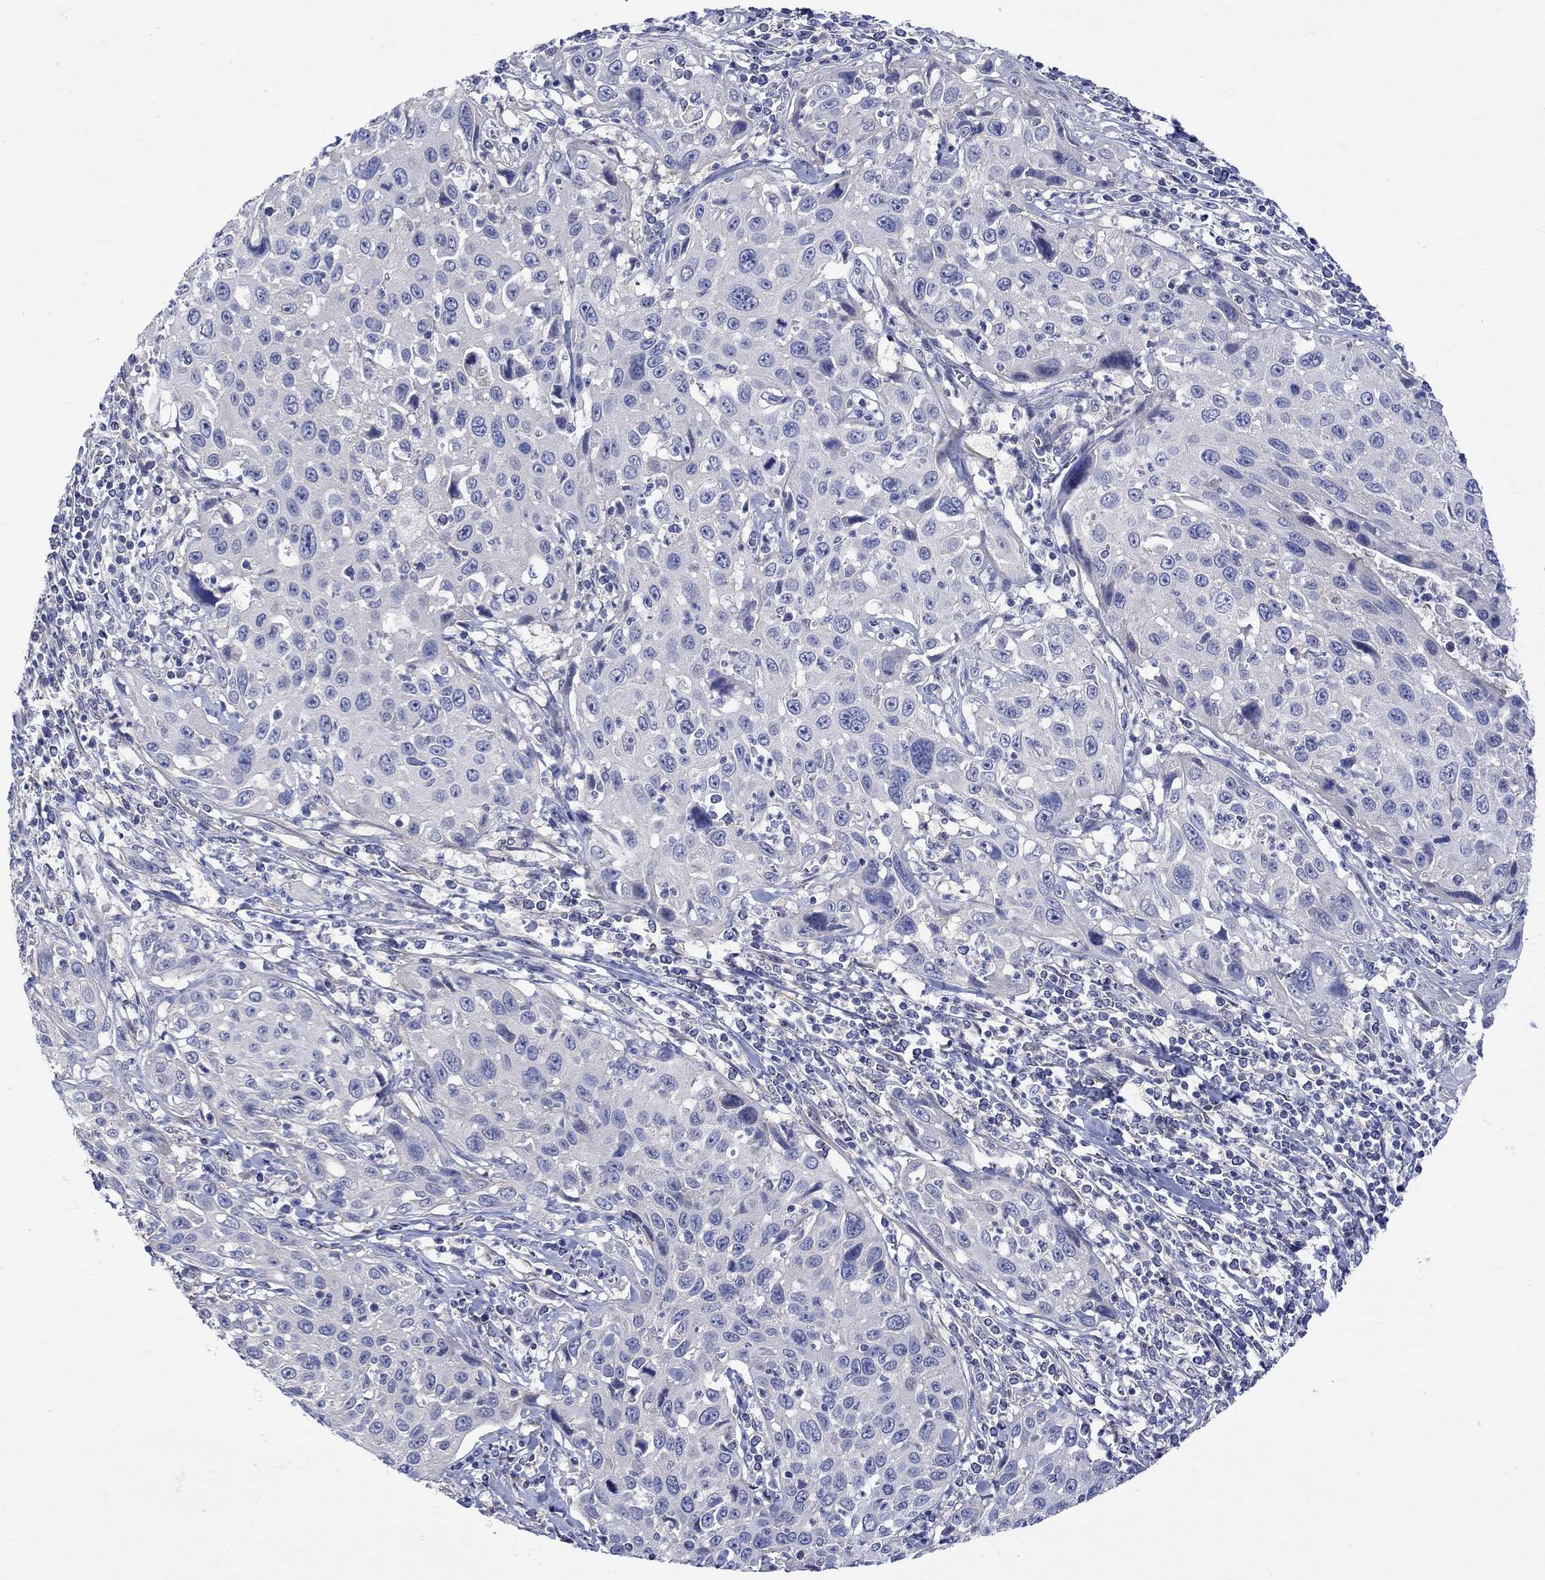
{"staining": {"intensity": "negative", "quantity": "none", "location": "none"}, "tissue": "cervical cancer", "cell_type": "Tumor cells", "image_type": "cancer", "snomed": [{"axis": "morphology", "description": "Squamous cell carcinoma, NOS"}, {"axis": "topography", "description": "Cervix"}], "caption": "This micrograph is of cervical squamous cell carcinoma stained with immunohistochemistry to label a protein in brown with the nuclei are counter-stained blue. There is no expression in tumor cells.", "gene": "MSI1", "patient": {"sex": "female", "age": 26}}